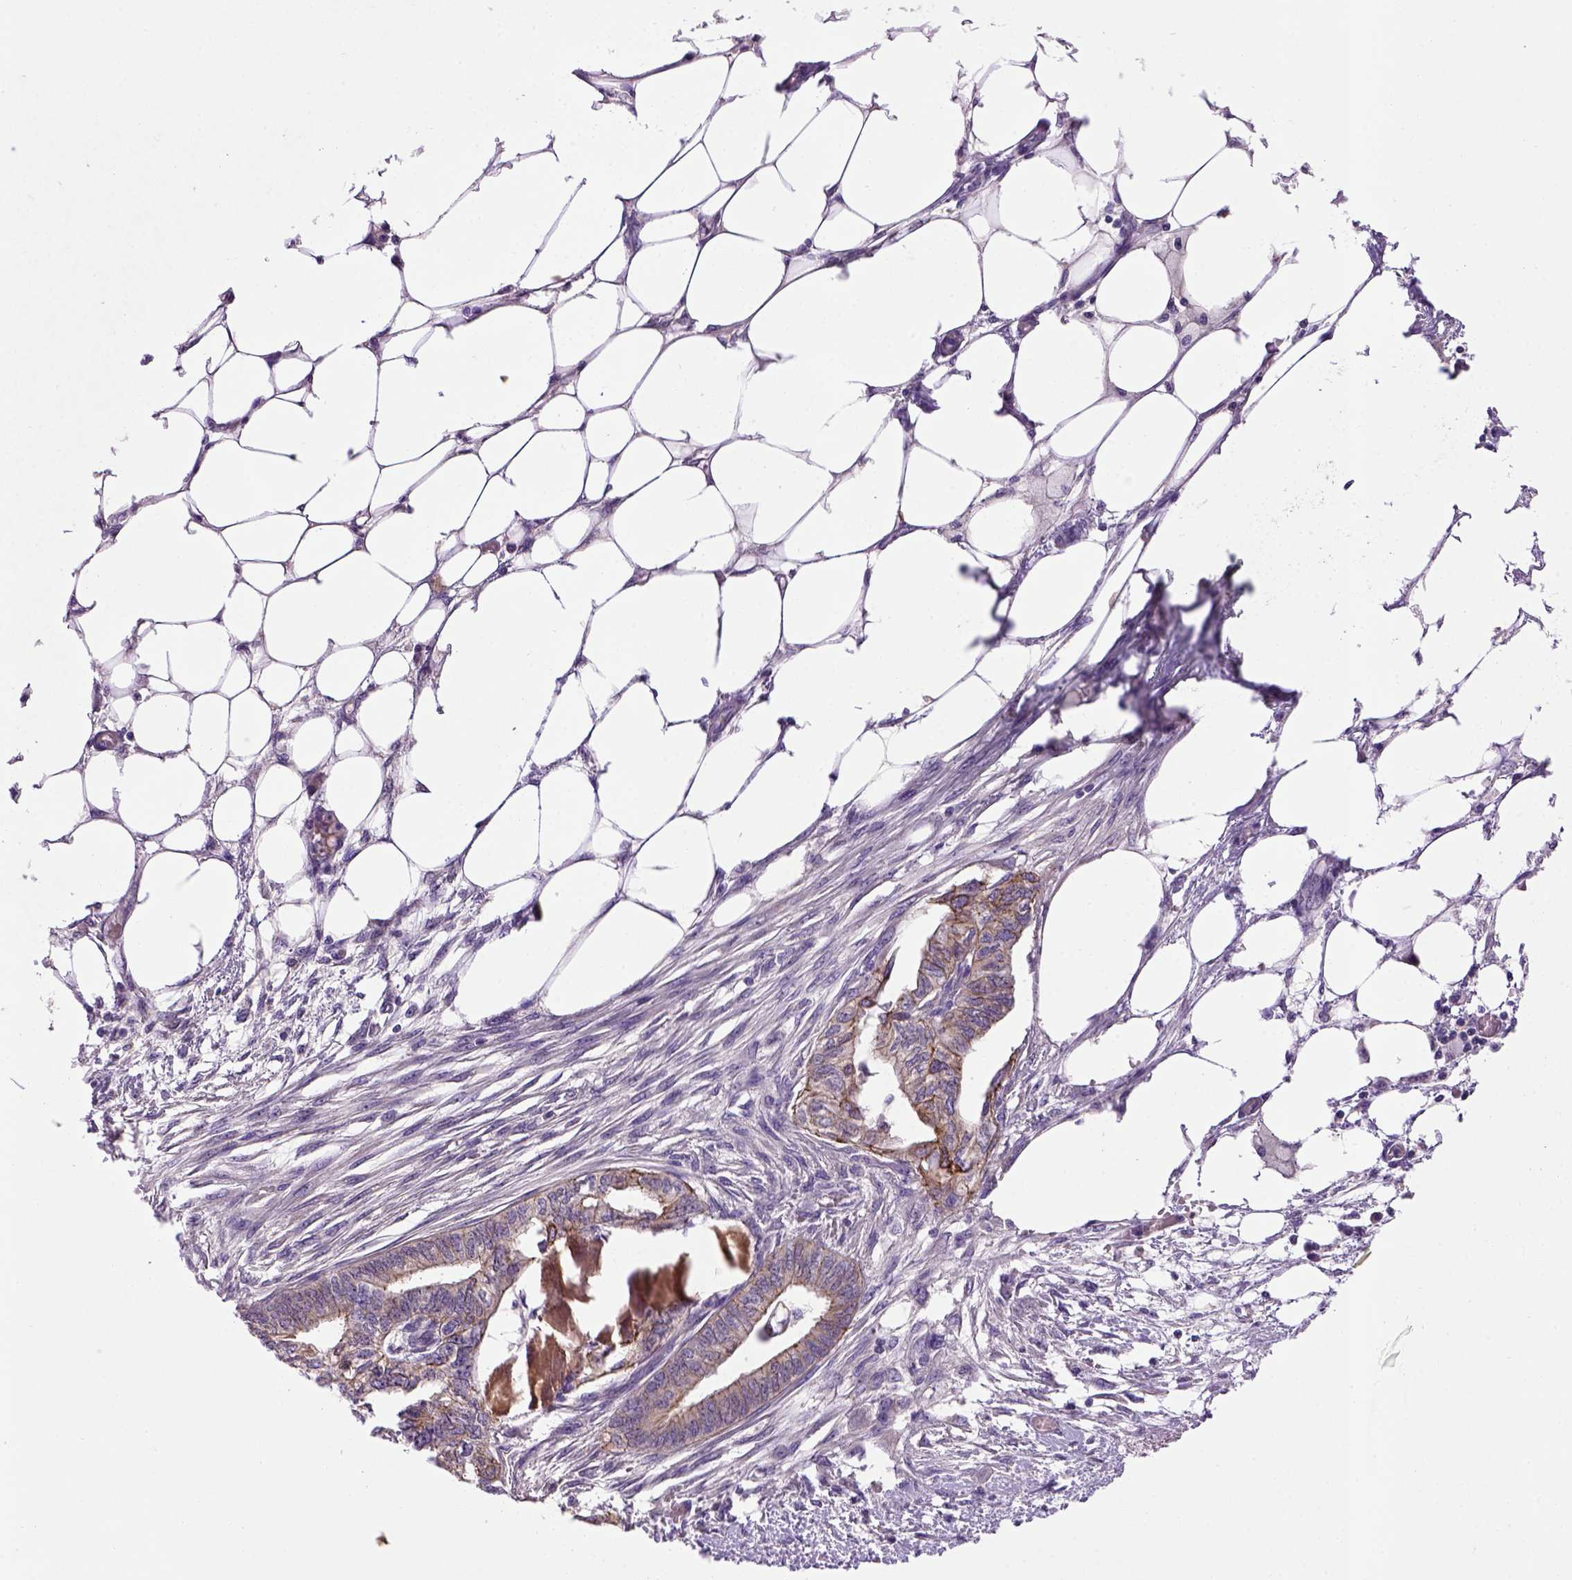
{"staining": {"intensity": "moderate", "quantity": "25%-75%", "location": "cytoplasmic/membranous"}, "tissue": "endometrial cancer", "cell_type": "Tumor cells", "image_type": "cancer", "snomed": [{"axis": "morphology", "description": "Adenocarcinoma, NOS"}, {"axis": "morphology", "description": "Adenocarcinoma, metastatic, NOS"}, {"axis": "topography", "description": "Adipose tissue"}, {"axis": "topography", "description": "Endometrium"}], "caption": "Brown immunohistochemical staining in endometrial metastatic adenocarcinoma exhibits moderate cytoplasmic/membranous positivity in approximately 25%-75% of tumor cells.", "gene": "CDH1", "patient": {"sex": "female", "age": 67}}